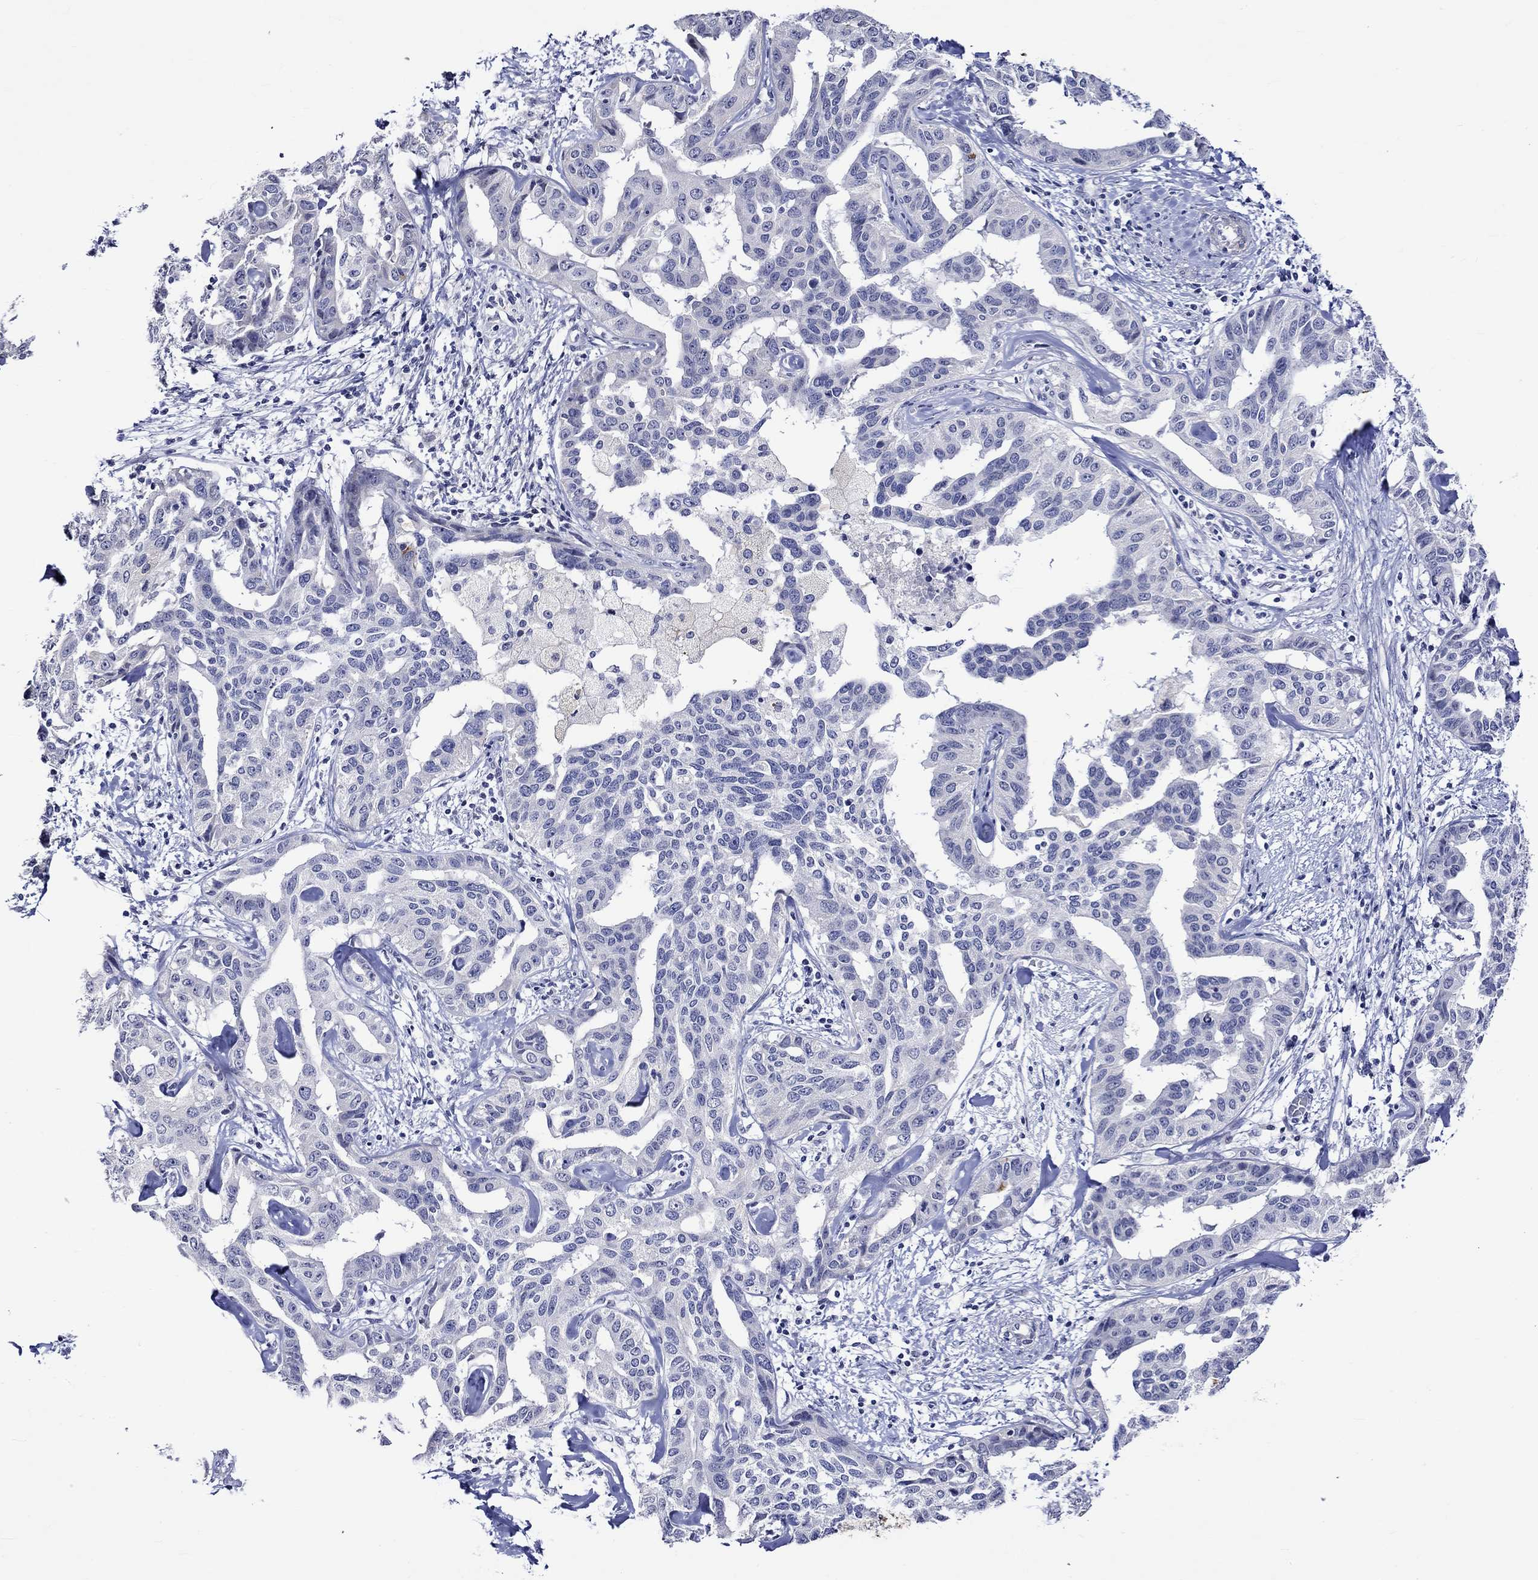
{"staining": {"intensity": "negative", "quantity": "none", "location": "none"}, "tissue": "liver cancer", "cell_type": "Tumor cells", "image_type": "cancer", "snomed": [{"axis": "morphology", "description": "Cholangiocarcinoma"}, {"axis": "topography", "description": "Liver"}], "caption": "IHC micrograph of liver cancer stained for a protein (brown), which demonstrates no positivity in tumor cells.", "gene": "CRYAB", "patient": {"sex": "male", "age": 59}}